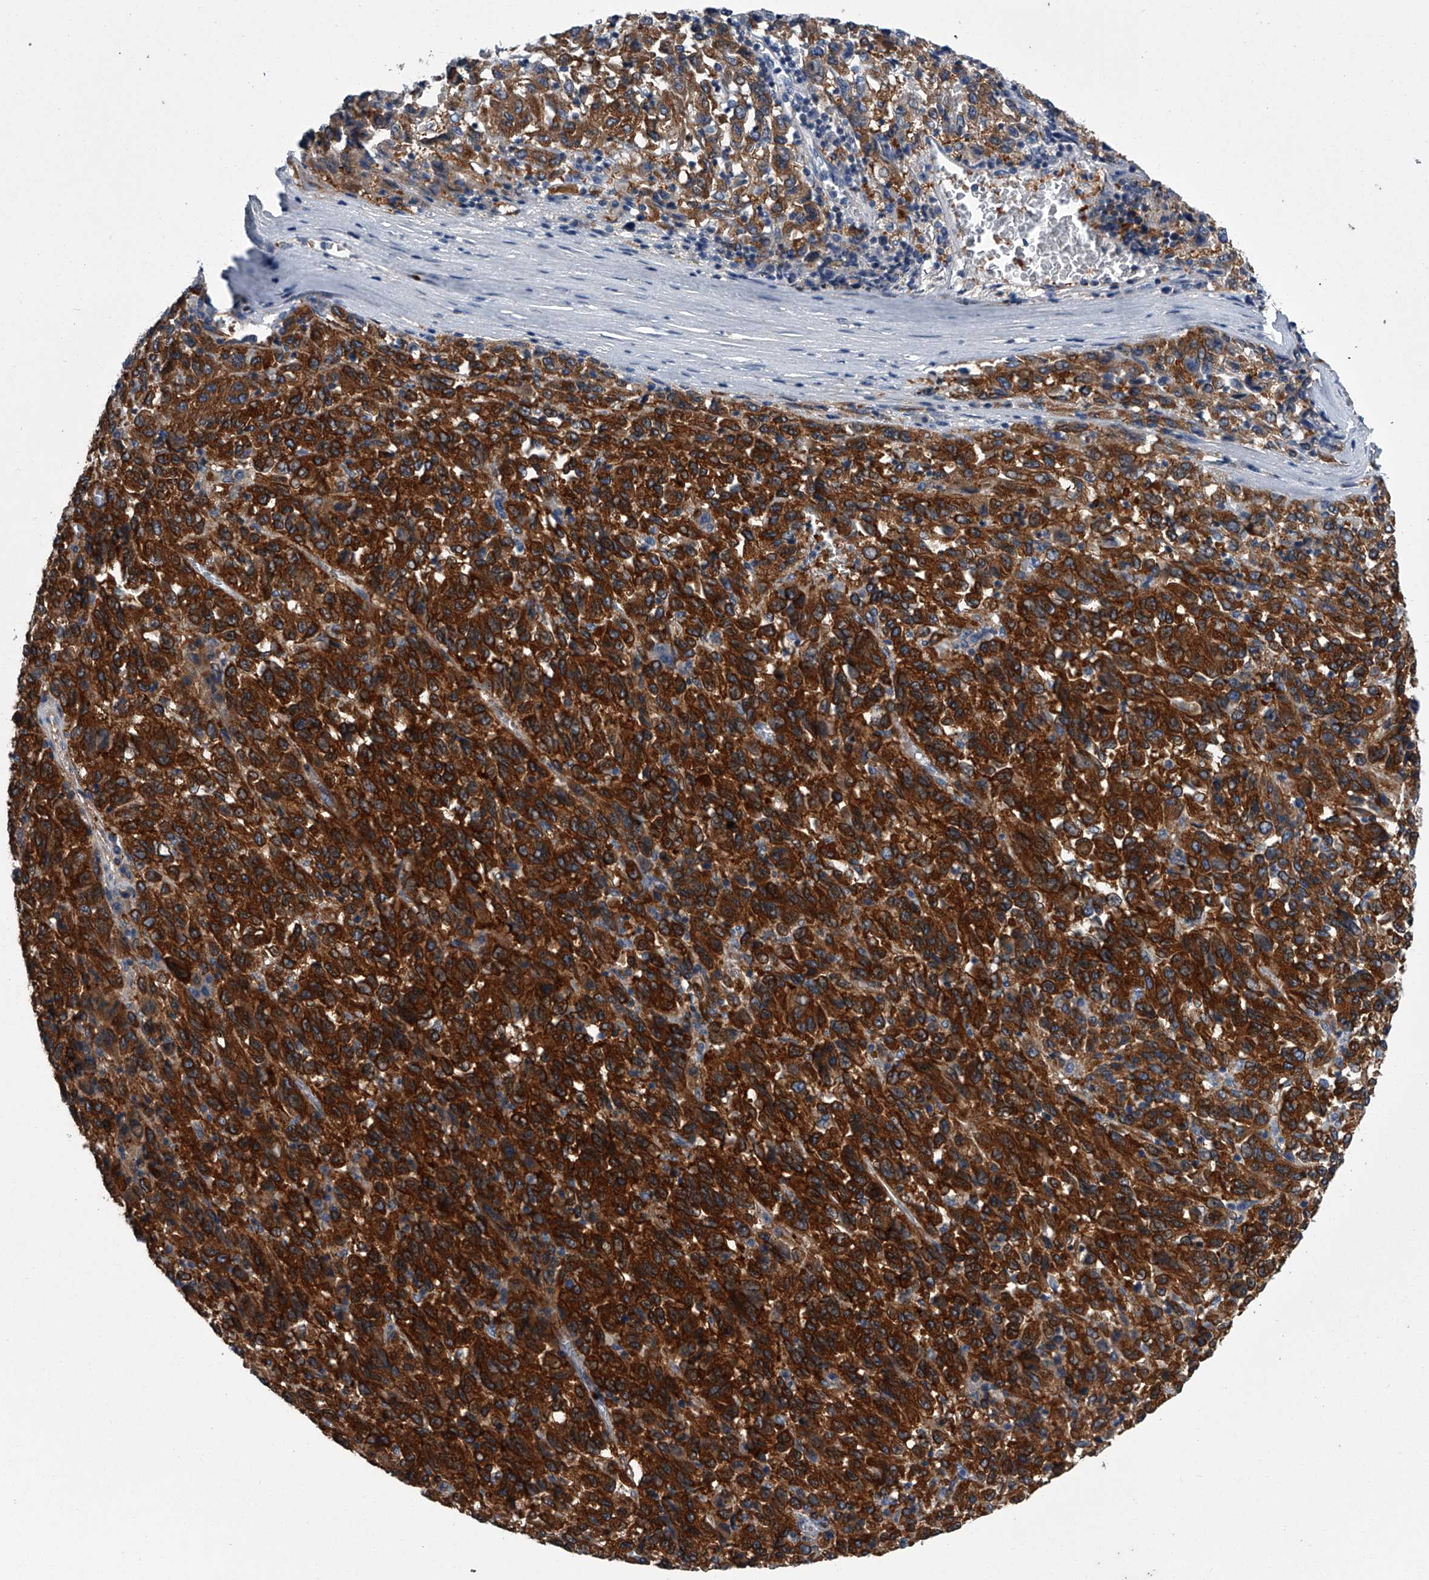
{"staining": {"intensity": "strong", "quantity": ">75%", "location": "cytoplasmic/membranous"}, "tissue": "melanoma", "cell_type": "Tumor cells", "image_type": "cancer", "snomed": [{"axis": "morphology", "description": "Malignant melanoma, Metastatic site"}, {"axis": "topography", "description": "Lung"}], "caption": "Malignant melanoma (metastatic site) stained with a protein marker exhibits strong staining in tumor cells.", "gene": "PPP2R5D", "patient": {"sex": "male", "age": 64}}